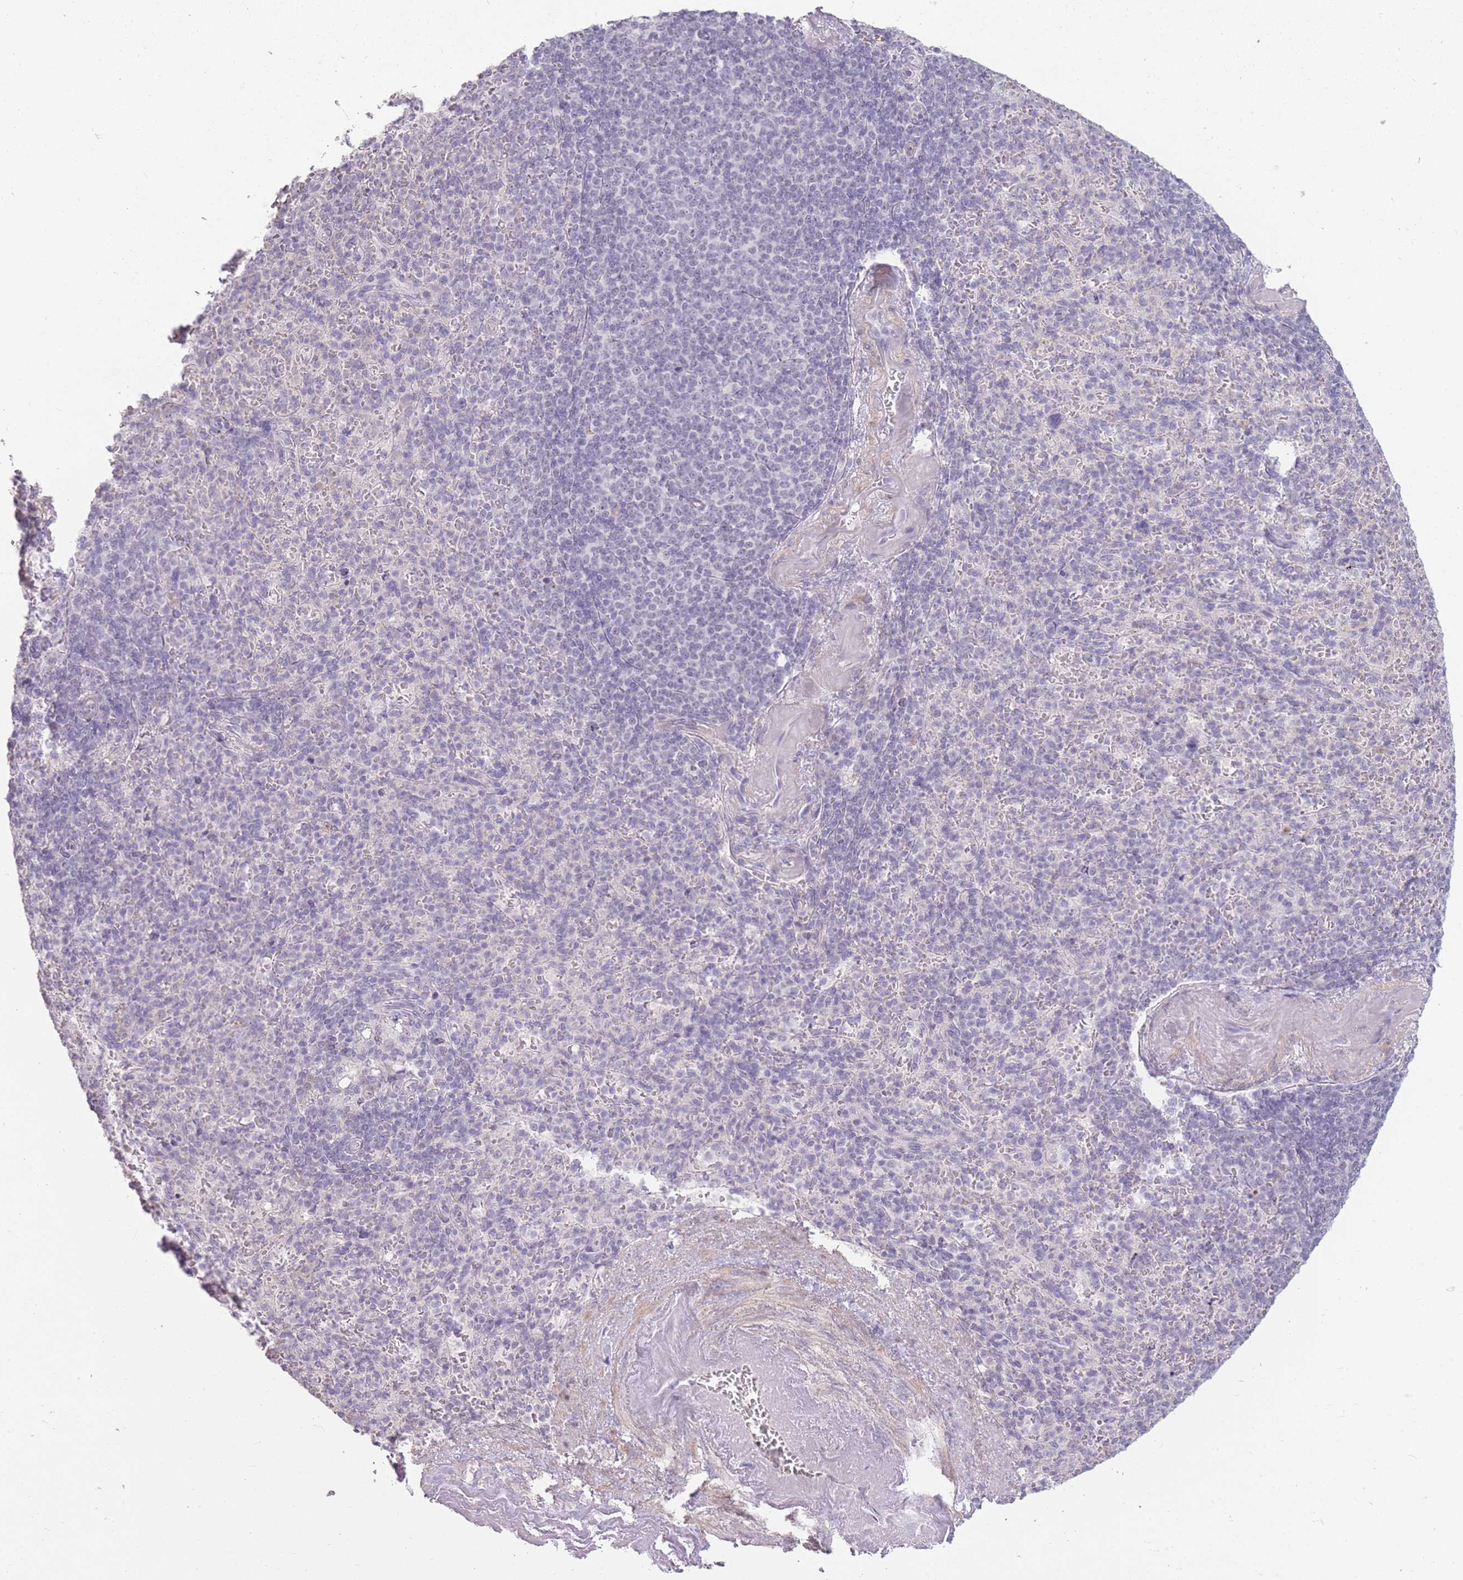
{"staining": {"intensity": "negative", "quantity": "none", "location": "none"}, "tissue": "spleen", "cell_type": "Cells in red pulp", "image_type": "normal", "snomed": [{"axis": "morphology", "description": "Normal tissue, NOS"}, {"axis": "topography", "description": "Spleen"}], "caption": "Immunohistochemistry micrograph of normal human spleen stained for a protein (brown), which reveals no expression in cells in red pulp. (Brightfield microscopy of DAB (3,3'-diaminobenzidine) immunohistochemistry at high magnification).", "gene": "ZBTB24", "patient": {"sex": "female", "age": 74}}